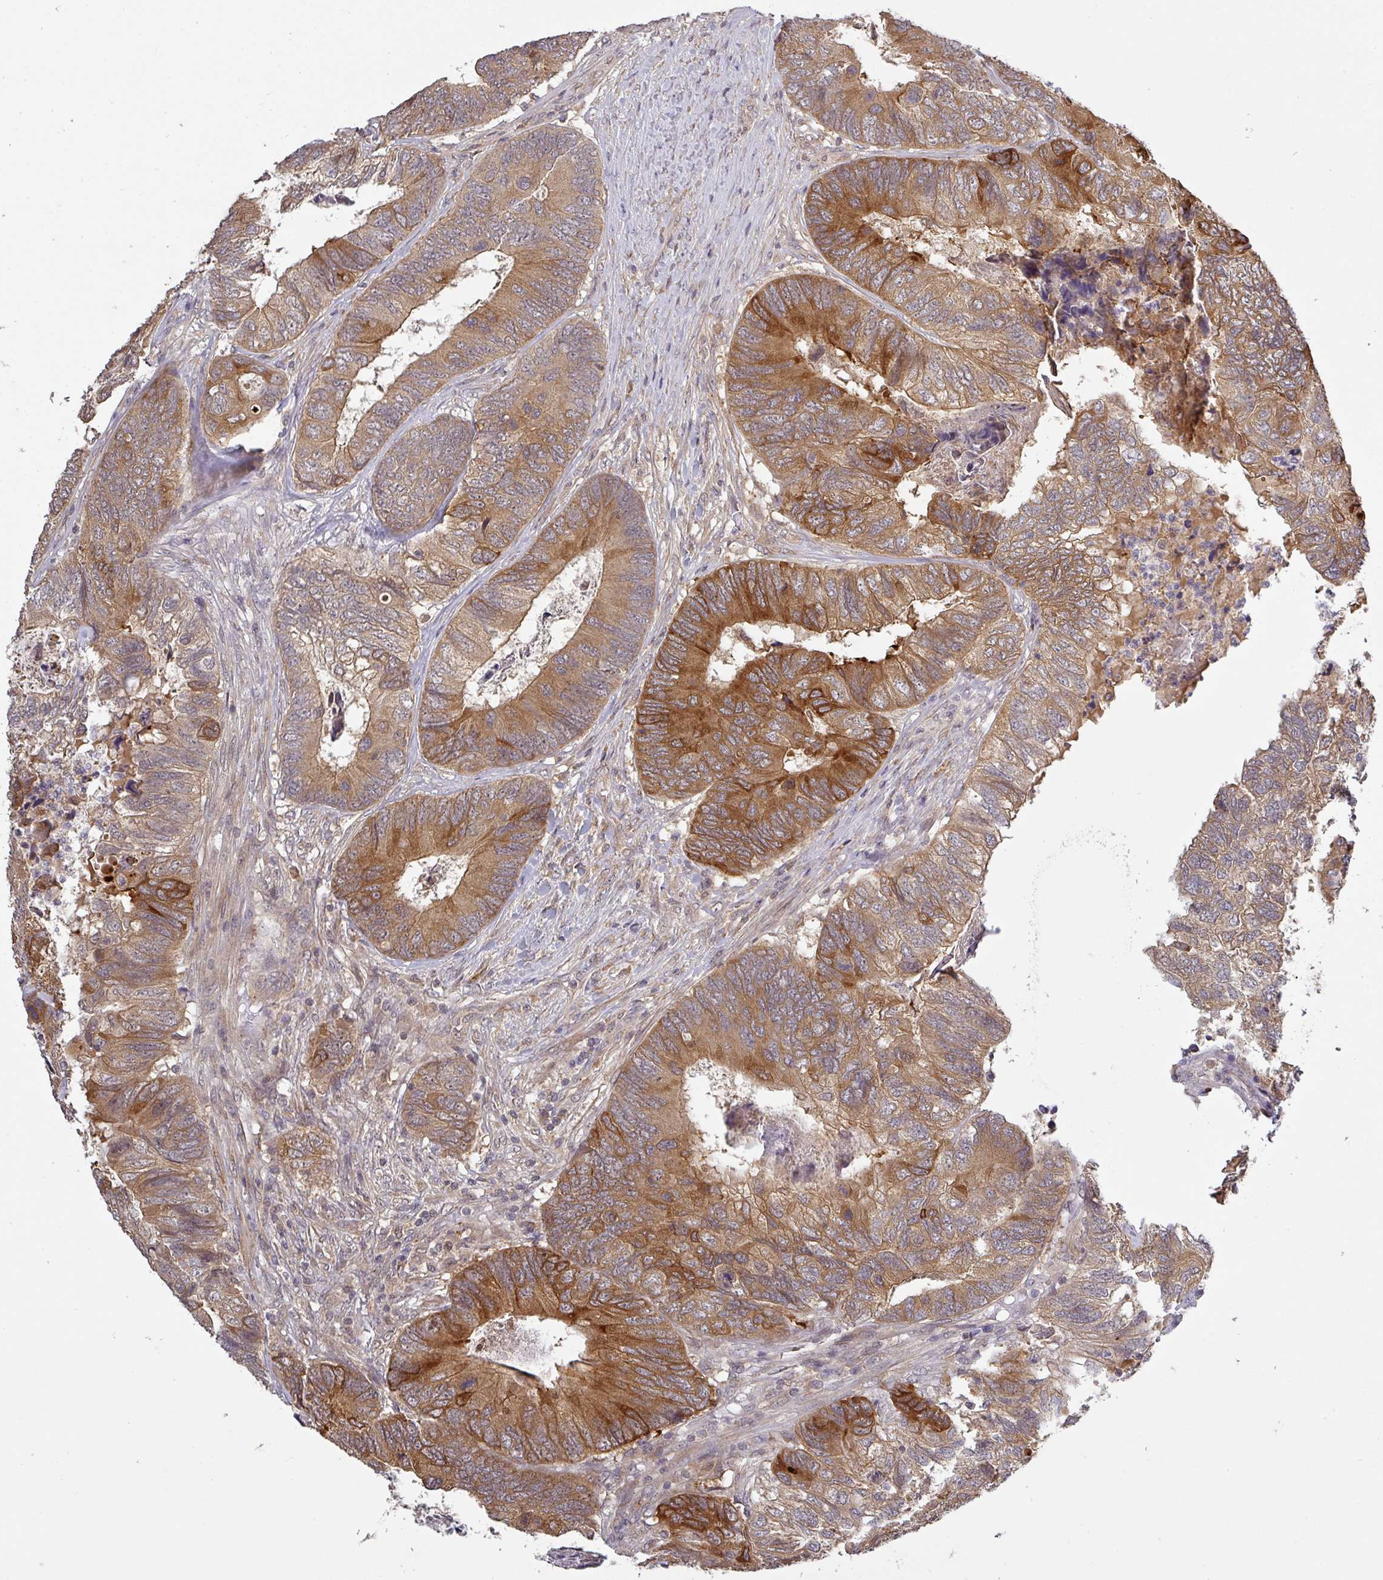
{"staining": {"intensity": "moderate", "quantity": ">75%", "location": "cytoplasmic/membranous"}, "tissue": "colorectal cancer", "cell_type": "Tumor cells", "image_type": "cancer", "snomed": [{"axis": "morphology", "description": "Adenocarcinoma, NOS"}, {"axis": "topography", "description": "Colon"}], "caption": "Human colorectal cancer (adenocarcinoma) stained with a brown dye reveals moderate cytoplasmic/membranous positive staining in approximately >75% of tumor cells.", "gene": "CCDC121", "patient": {"sex": "female", "age": 67}}